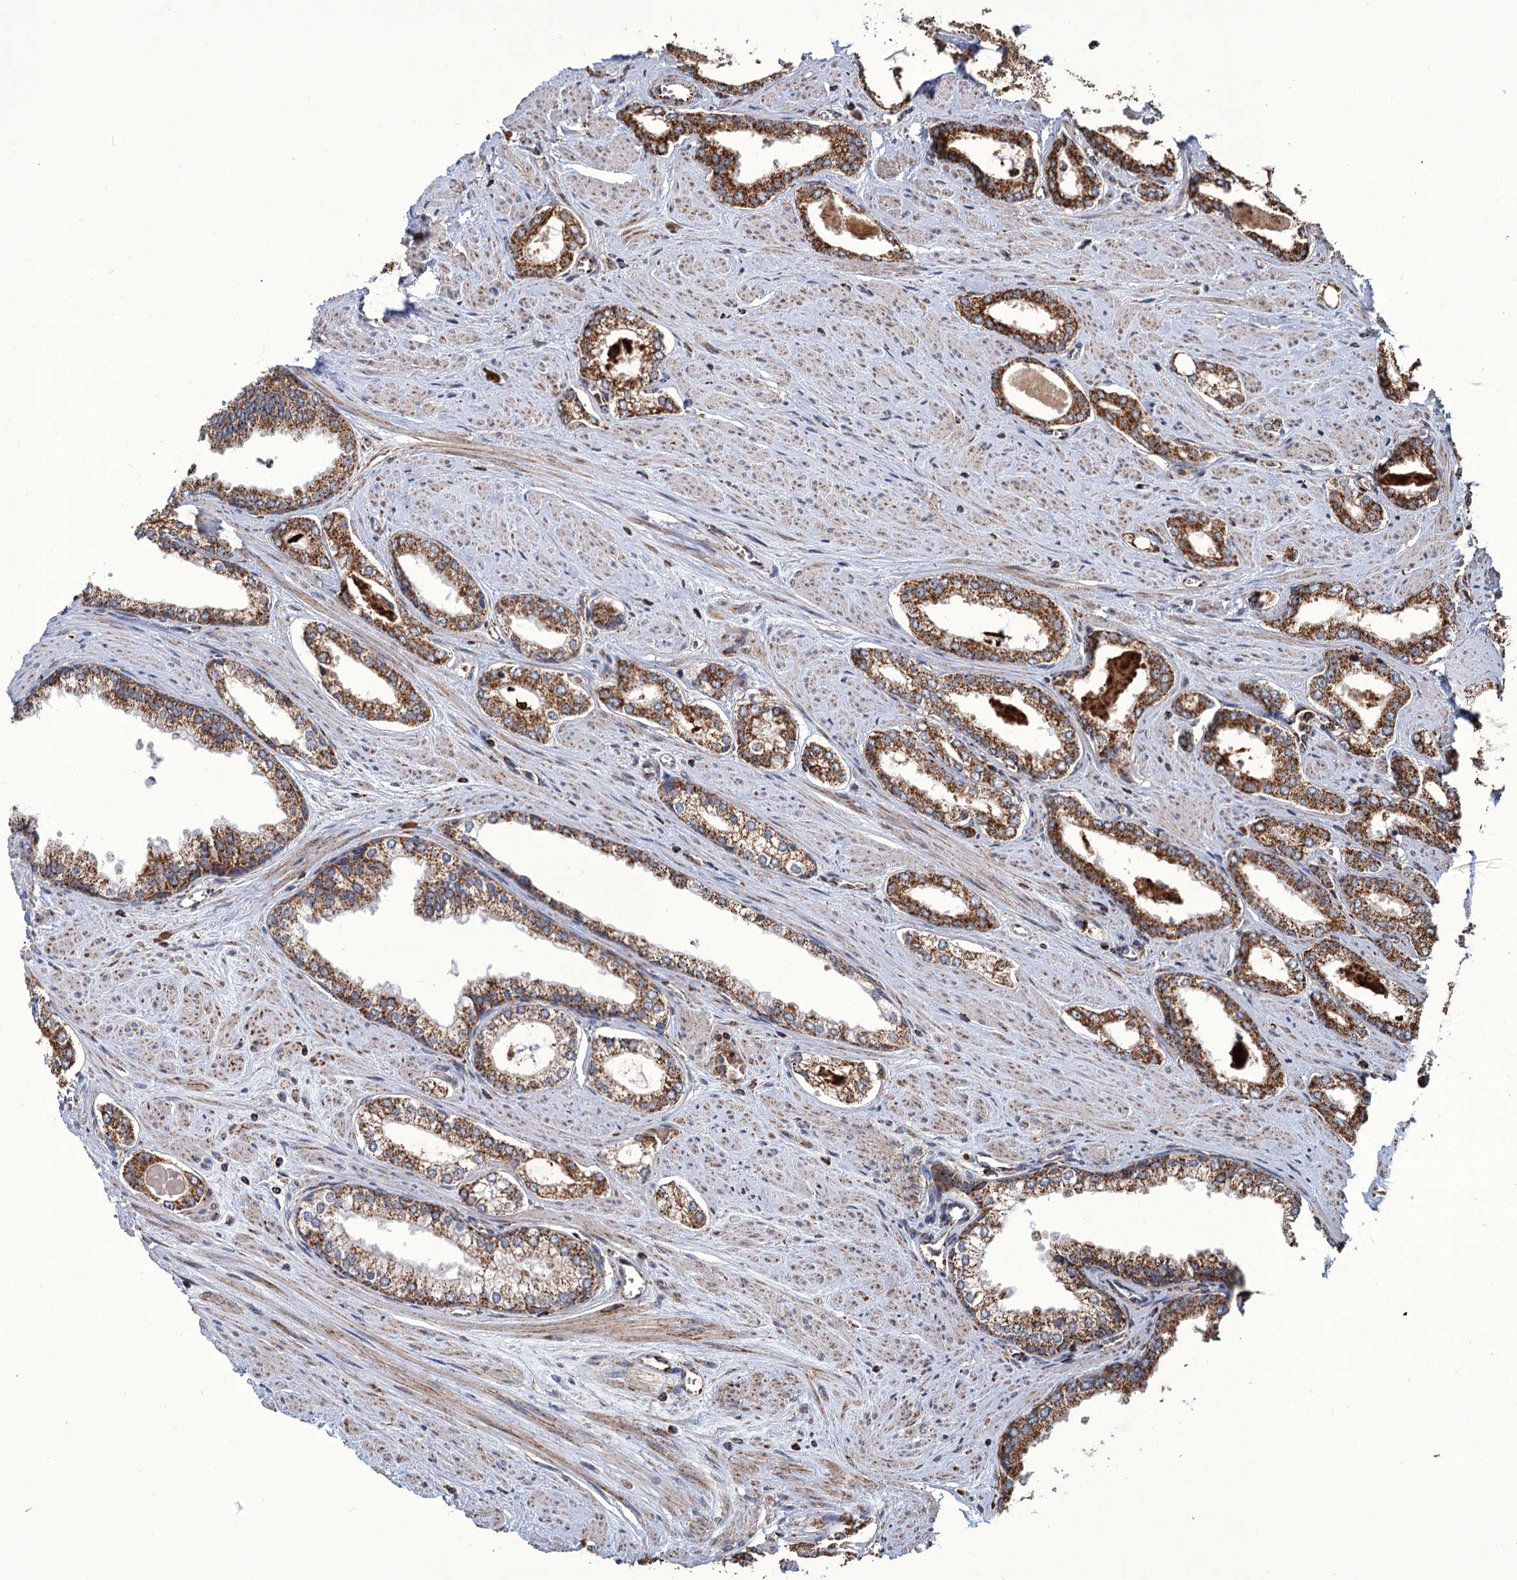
{"staining": {"intensity": "strong", "quantity": ">75%", "location": "cytoplasmic/membranous"}, "tissue": "prostate cancer", "cell_type": "Tumor cells", "image_type": "cancer", "snomed": [{"axis": "morphology", "description": "Adenocarcinoma, Low grade"}, {"axis": "topography", "description": "Prostate and seminal vesicle, NOS"}], "caption": "A brown stain highlights strong cytoplasmic/membranous staining of a protein in human low-grade adenocarcinoma (prostate) tumor cells. (DAB (3,3'-diaminobenzidine) IHC with brightfield microscopy, high magnification).", "gene": "APH1A", "patient": {"sex": "male", "age": 60}}